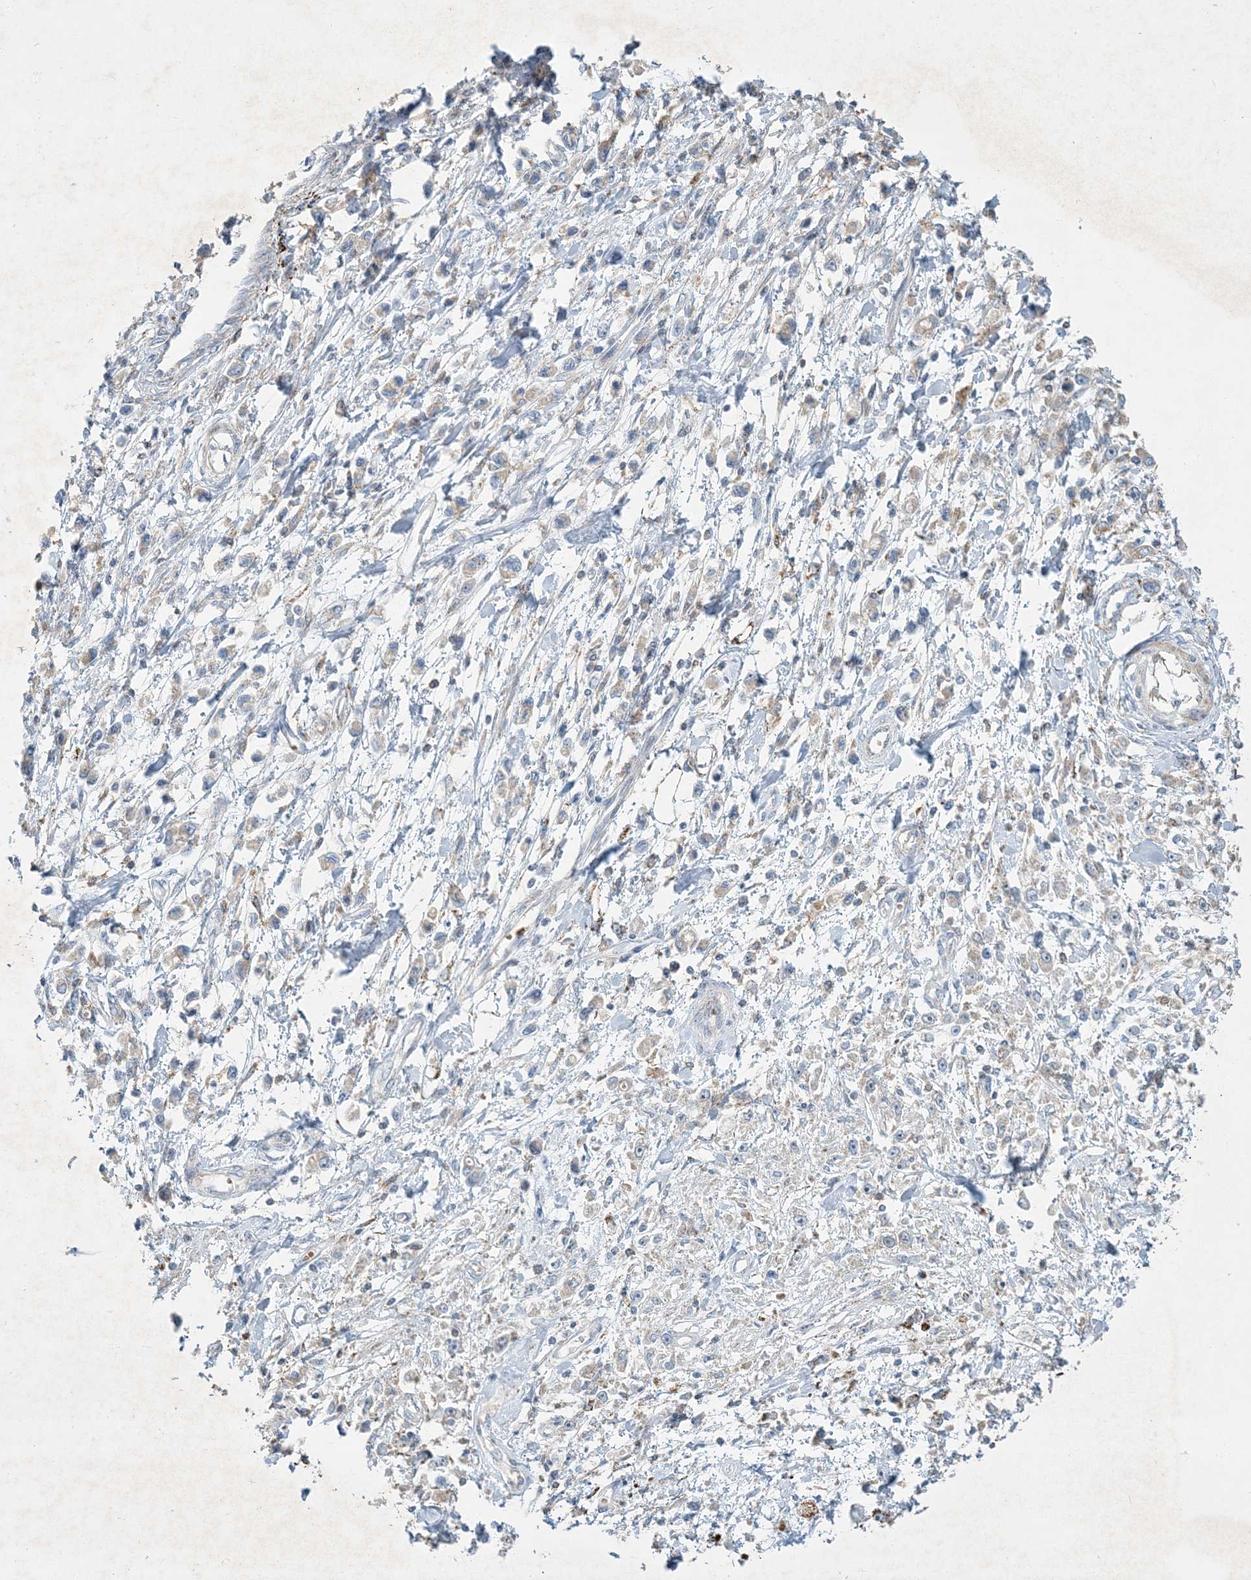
{"staining": {"intensity": "negative", "quantity": "none", "location": "none"}, "tissue": "stomach cancer", "cell_type": "Tumor cells", "image_type": "cancer", "snomed": [{"axis": "morphology", "description": "Adenocarcinoma, NOS"}, {"axis": "topography", "description": "Stomach"}], "caption": "Micrograph shows no significant protein expression in tumor cells of stomach adenocarcinoma. (Immunohistochemistry (ihc), brightfield microscopy, high magnification).", "gene": "LTN1", "patient": {"sex": "female", "age": 59}}